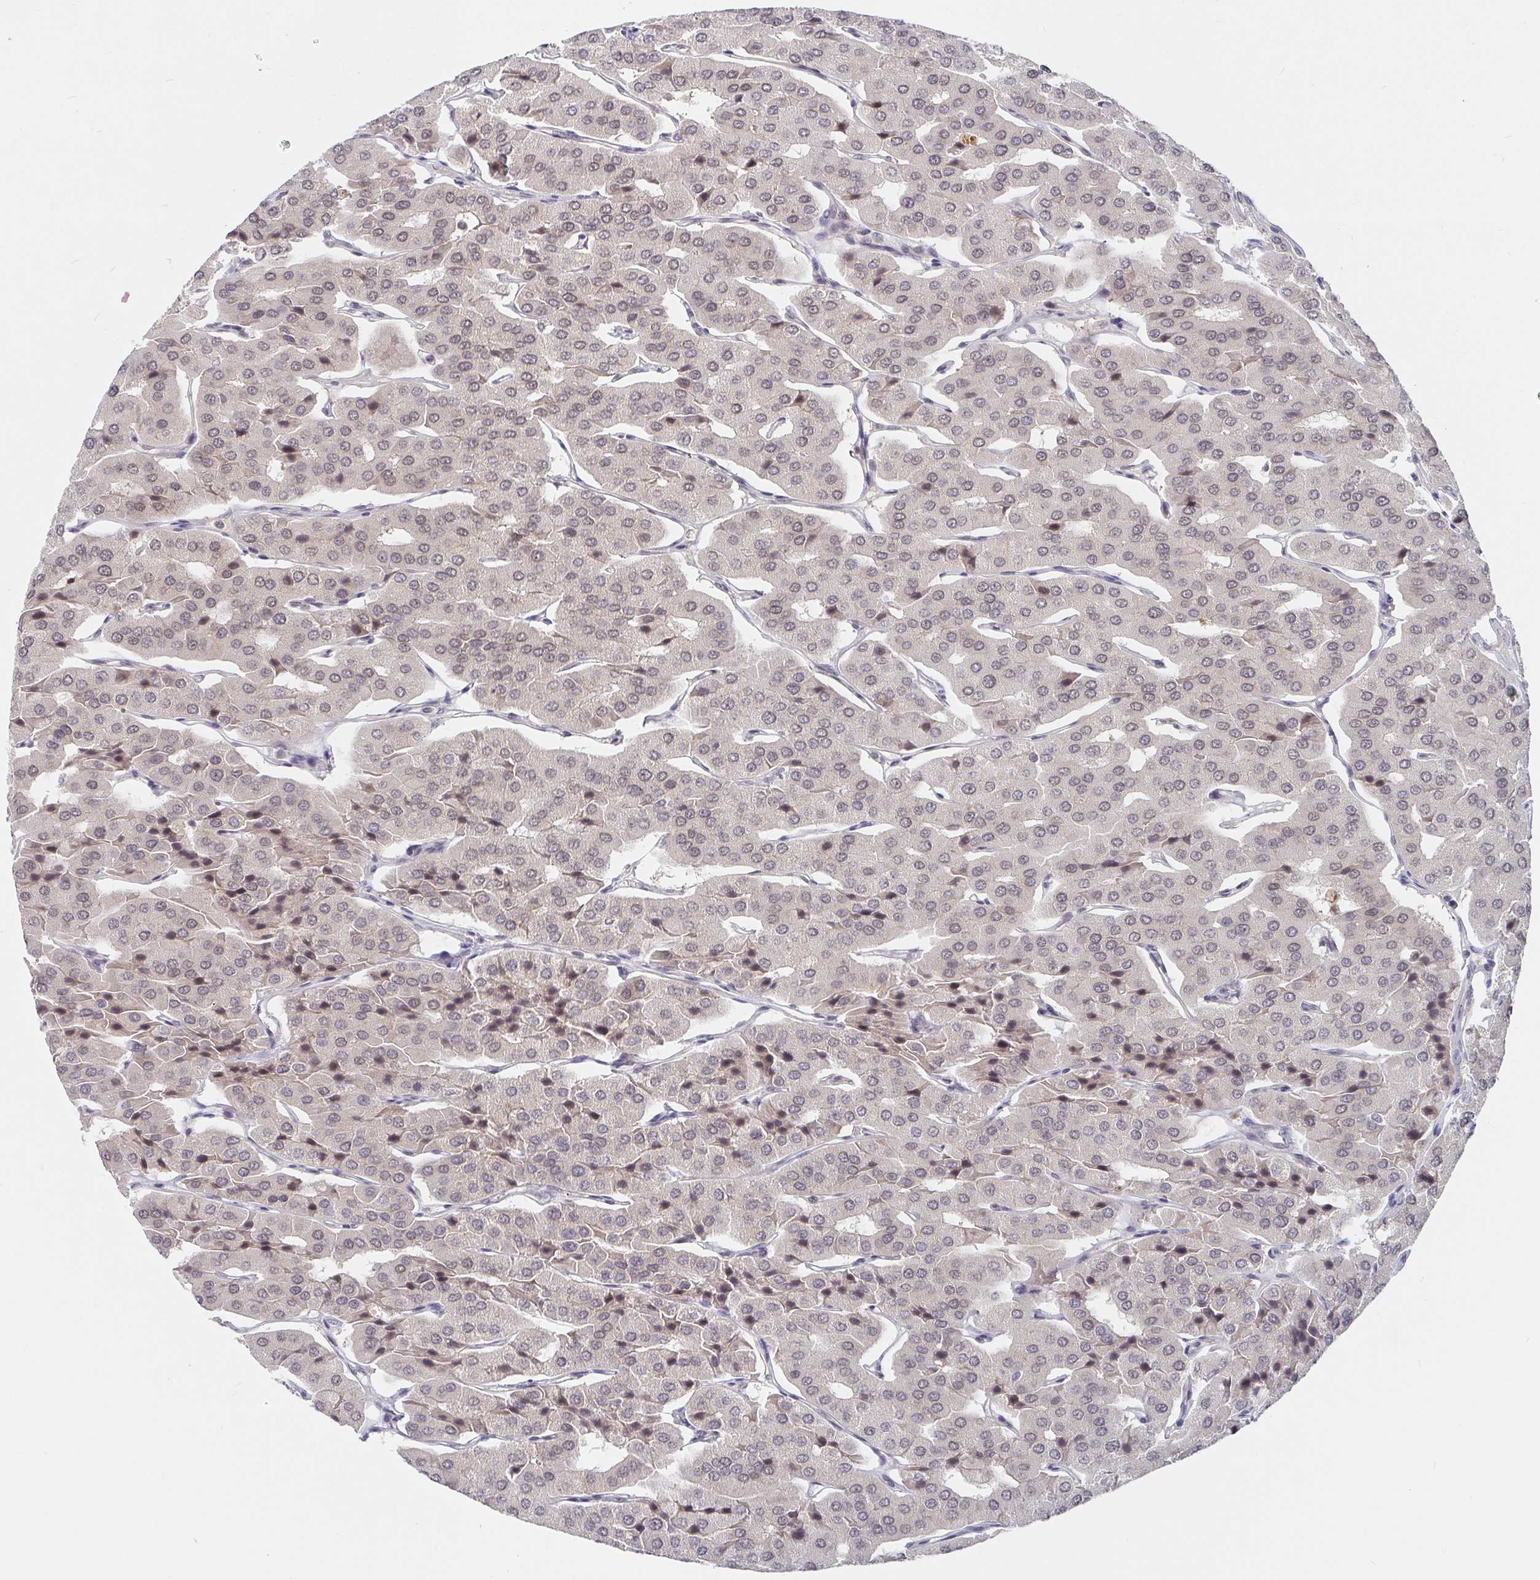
{"staining": {"intensity": "negative", "quantity": "none", "location": "none"}, "tissue": "parathyroid gland", "cell_type": "Glandular cells", "image_type": "normal", "snomed": [{"axis": "morphology", "description": "Normal tissue, NOS"}, {"axis": "morphology", "description": "Adenoma, NOS"}, {"axis": "topography", "description": "Parathyroid gland"}], "caption": "Protein analysis of normal parathyroid gland shows no significant staining in glandular cells.", "gene": "ALG1L2", "patient": {"sex": "female", "age": 86}}